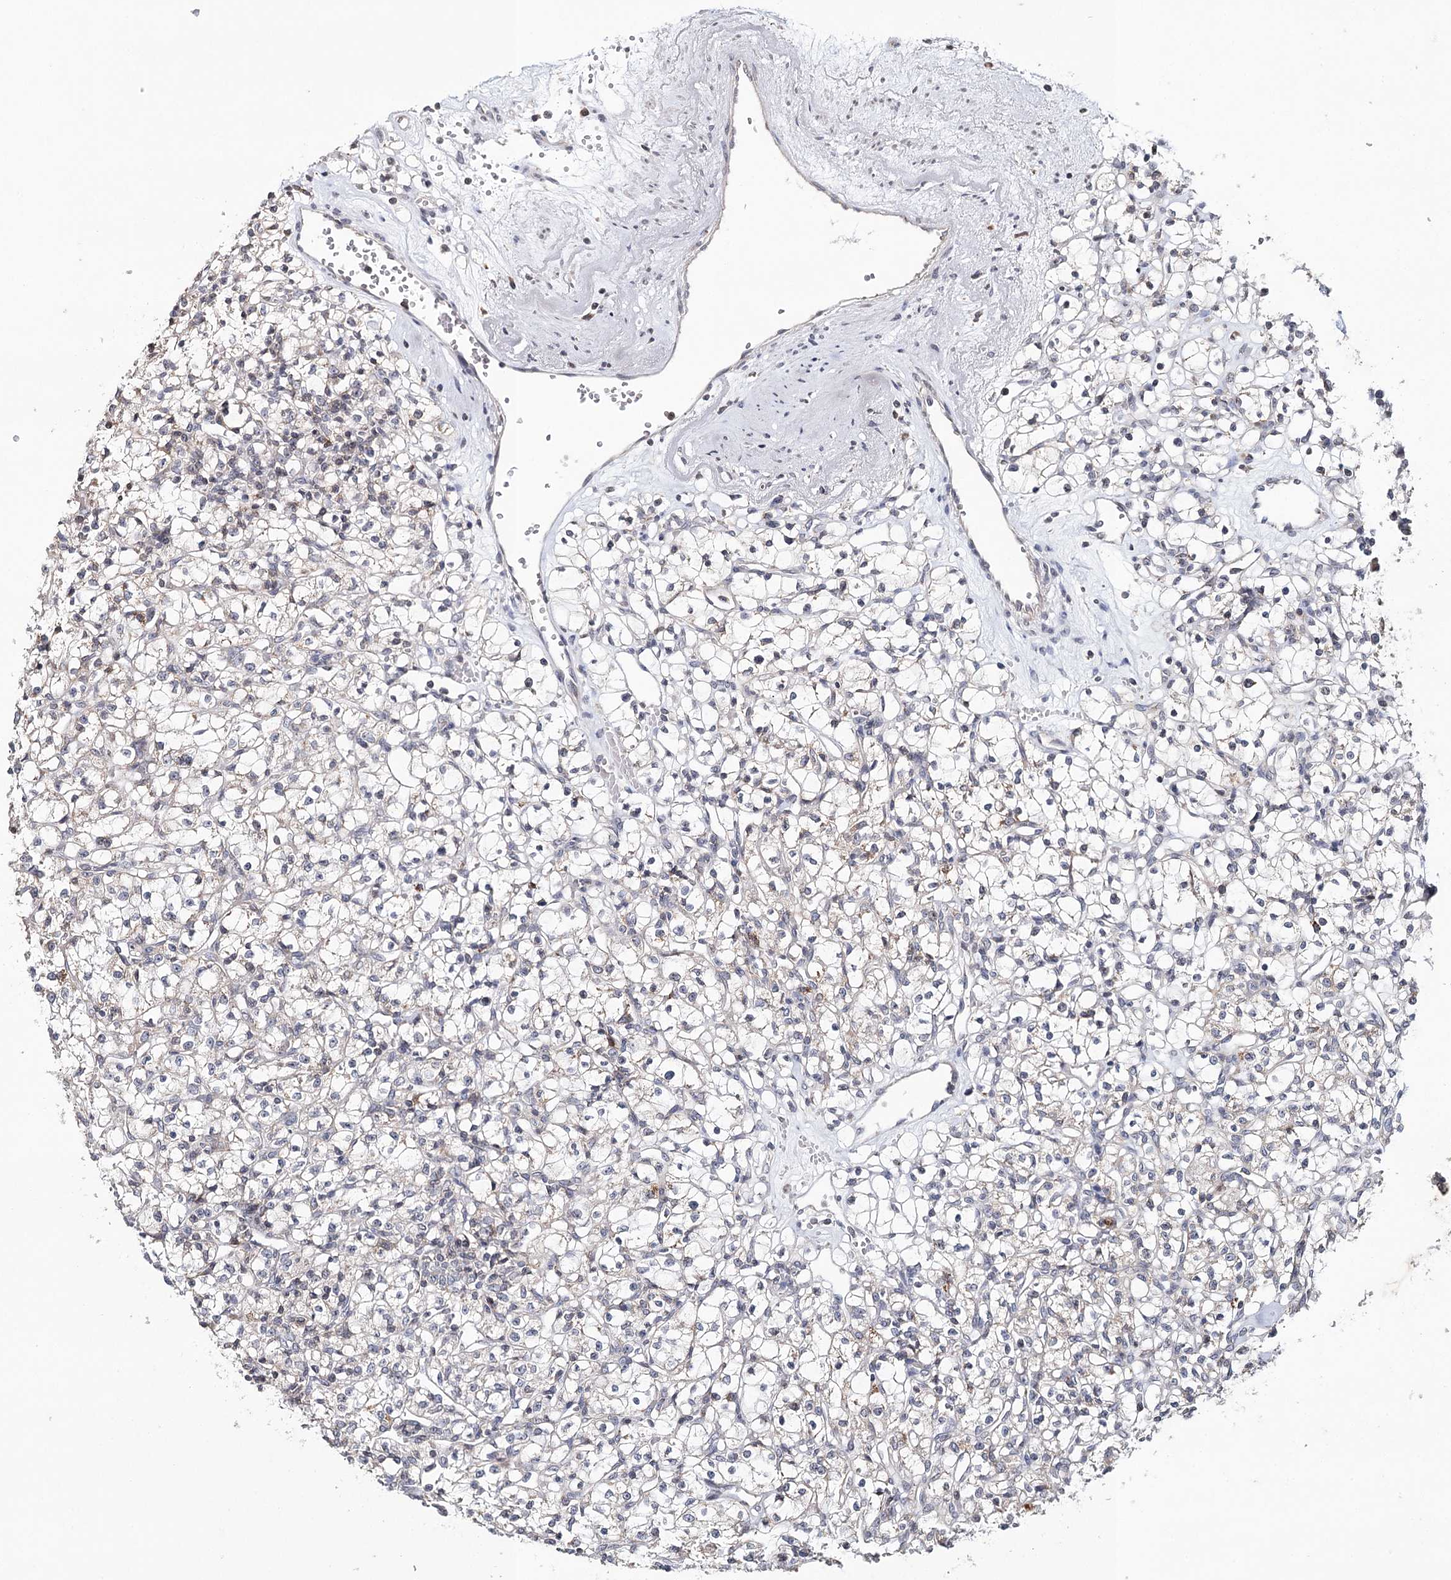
{"staining": {"intensity": "negative", "quantity": "none", "location": "none"}, "tissue": "renal cancer", "cell_type": "Tumor cells", "image_type": "cancer", "snomed": [{"axis": "morphology", "description": "Adenocarcinoma, NOS"}, {"axis": "topography", "description": "Kidney"}], "caption": "An image of human renal cancer is negative for staining in tumor cells.", "gene": "ICOS", "patient": {"sex": "female", "age": 59}}